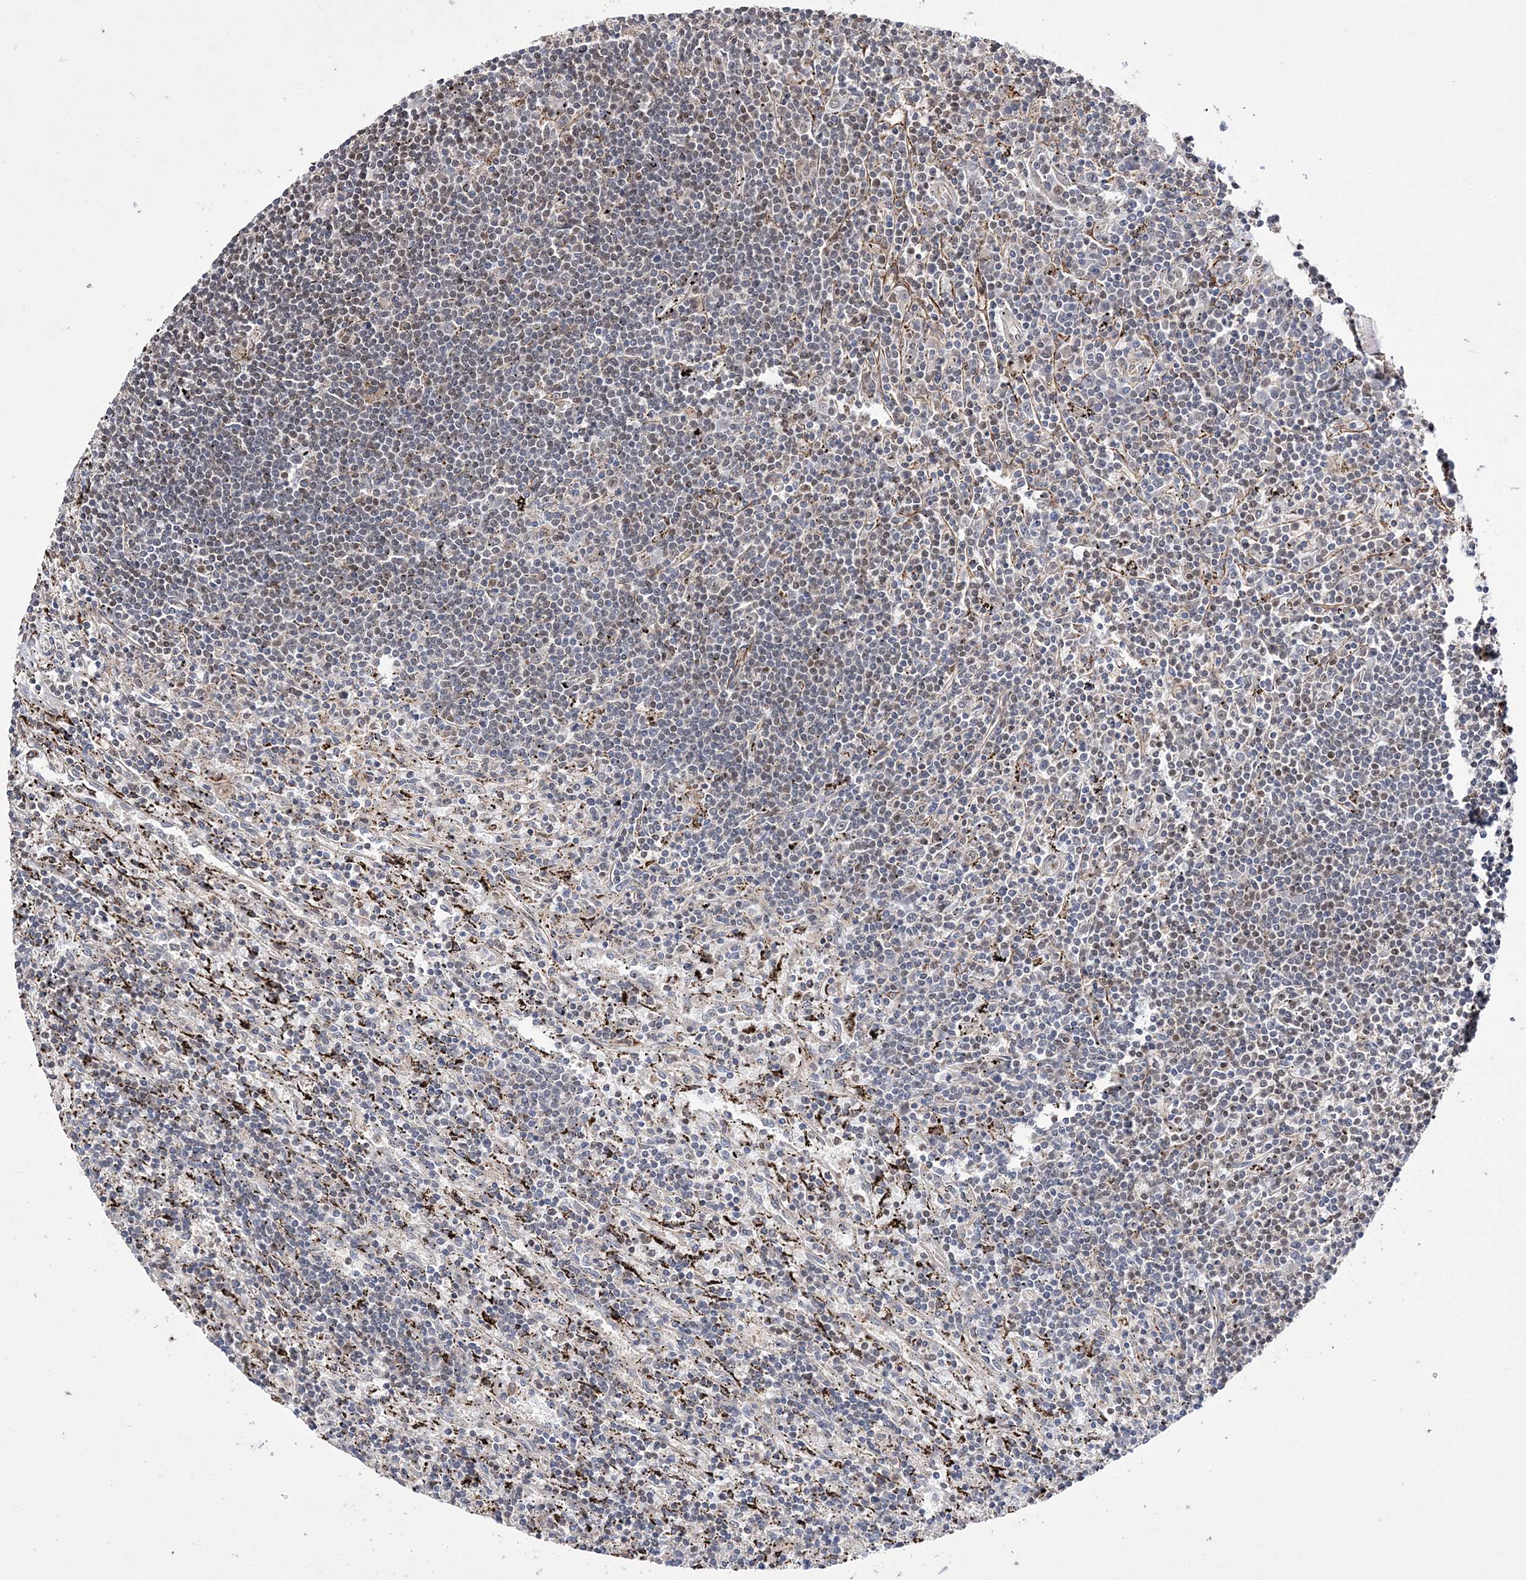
{"staining": {"intensity": "weak", "quantity": "25%-75%", "location": "nuclear"}, "tissue": "lymphoma", "cell_type": "Tumor cells", "image_type": "cancer", "snomed": [{"axis": "morphology", "description": "Malignant lymphoma, non-Hodgkin's type, Low grade"}, {"axis": "topography", "description": "Spleen"}], "caption": "Immunohistochemistry histopathology image of human malignant lymphoma, non-Hodgkin's type (low-grade) stained for a protein (brown), which shows low levels of weak nuclear positivity in about 25%-75% of tumor cells.", "gene": "BOD1L1", "patient": {"sex": "male", "age": 76}}